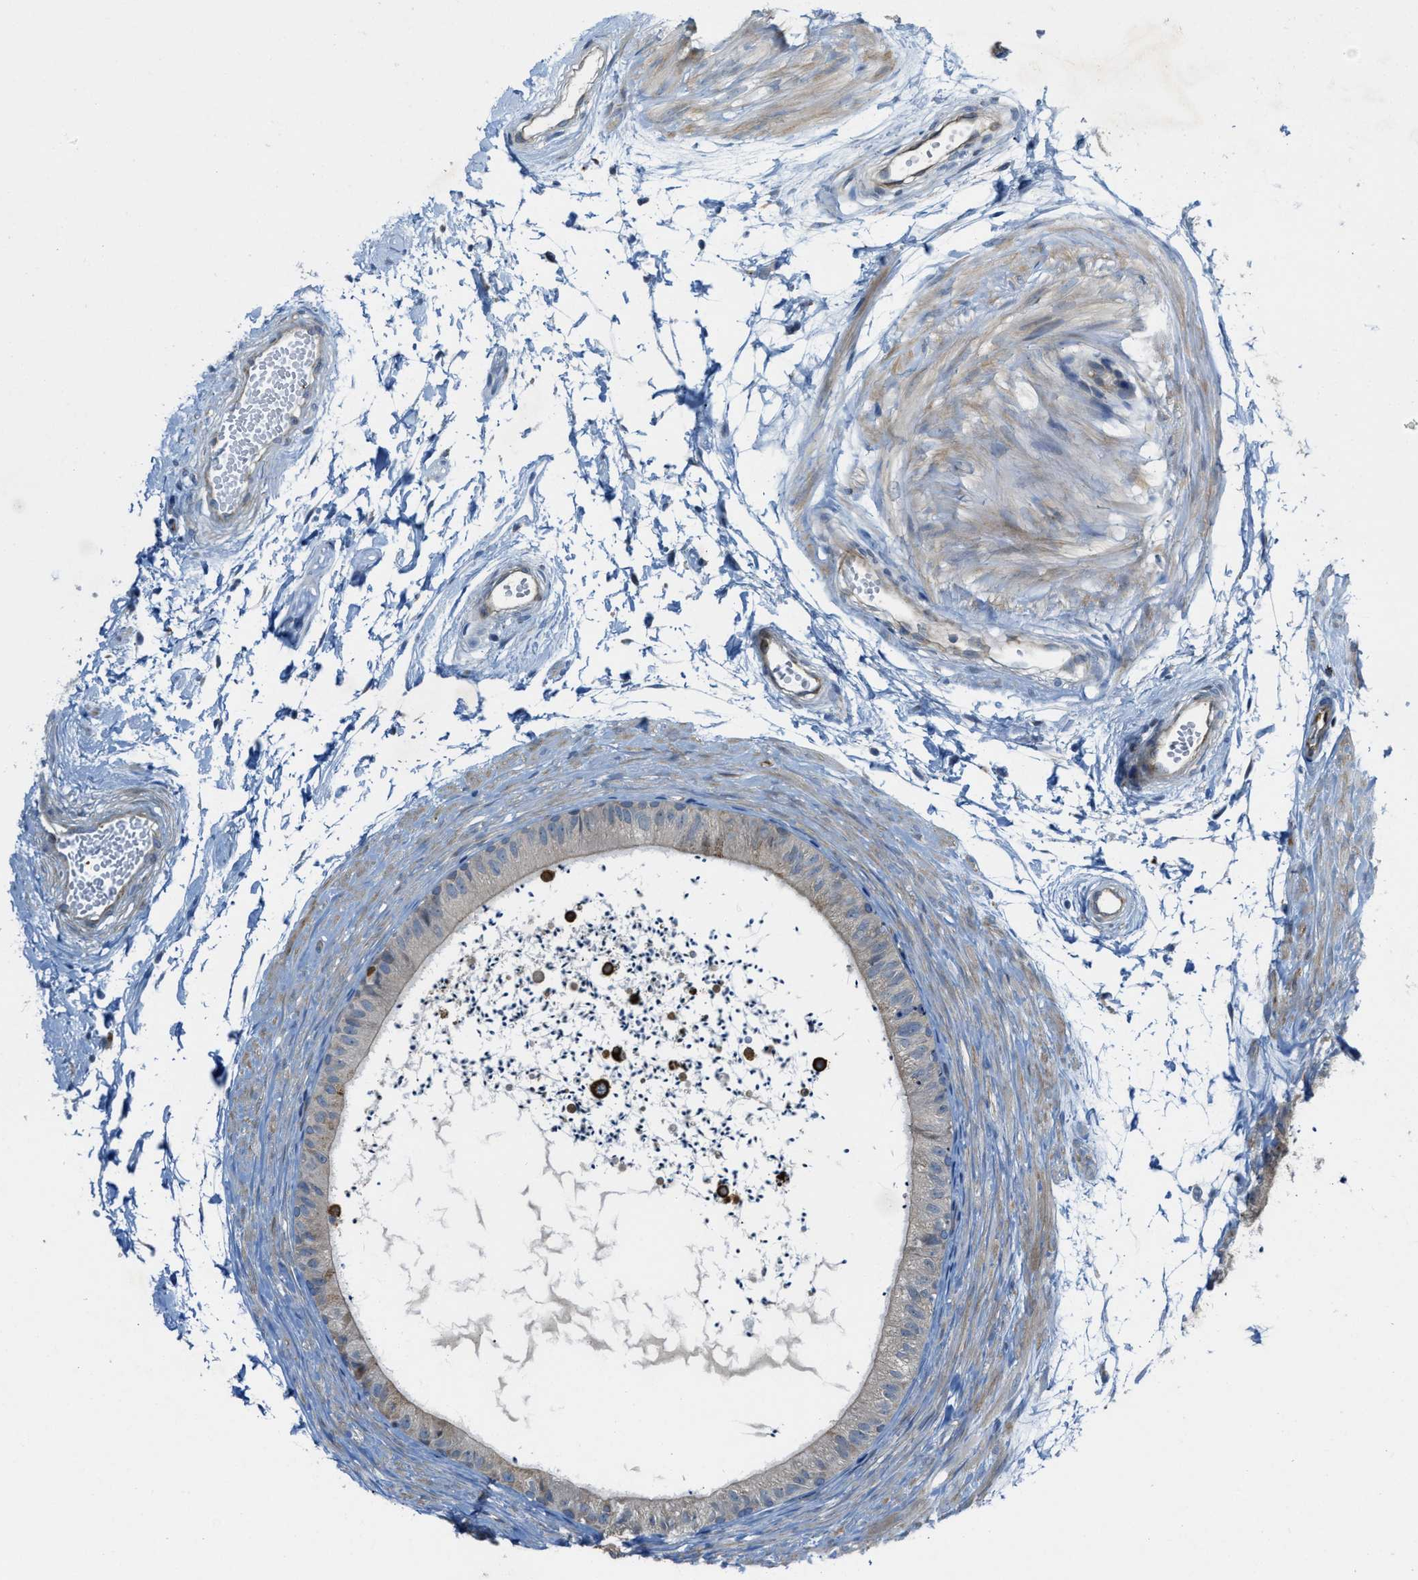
{"staining": {"intensity": "negative", "quantity": "none", "location": "none"}, "tissue": "epididymis", "cell_type": "Glandular cells", "image_type": "normal", "snomed": [{"axis": "morphology", "description": "Normal tissue, NOS"}, {"axis": "topography", "description": "Epididymis"}], "caption": "This micrograph is of normal epididymis stained with immunohistochemistry to label a protein in brown with the nuclei are counter-stained blue. There is no expression in glandular cells.", "gene": "KLHDC10", "patient": {"sex": "male", "age": 56}}